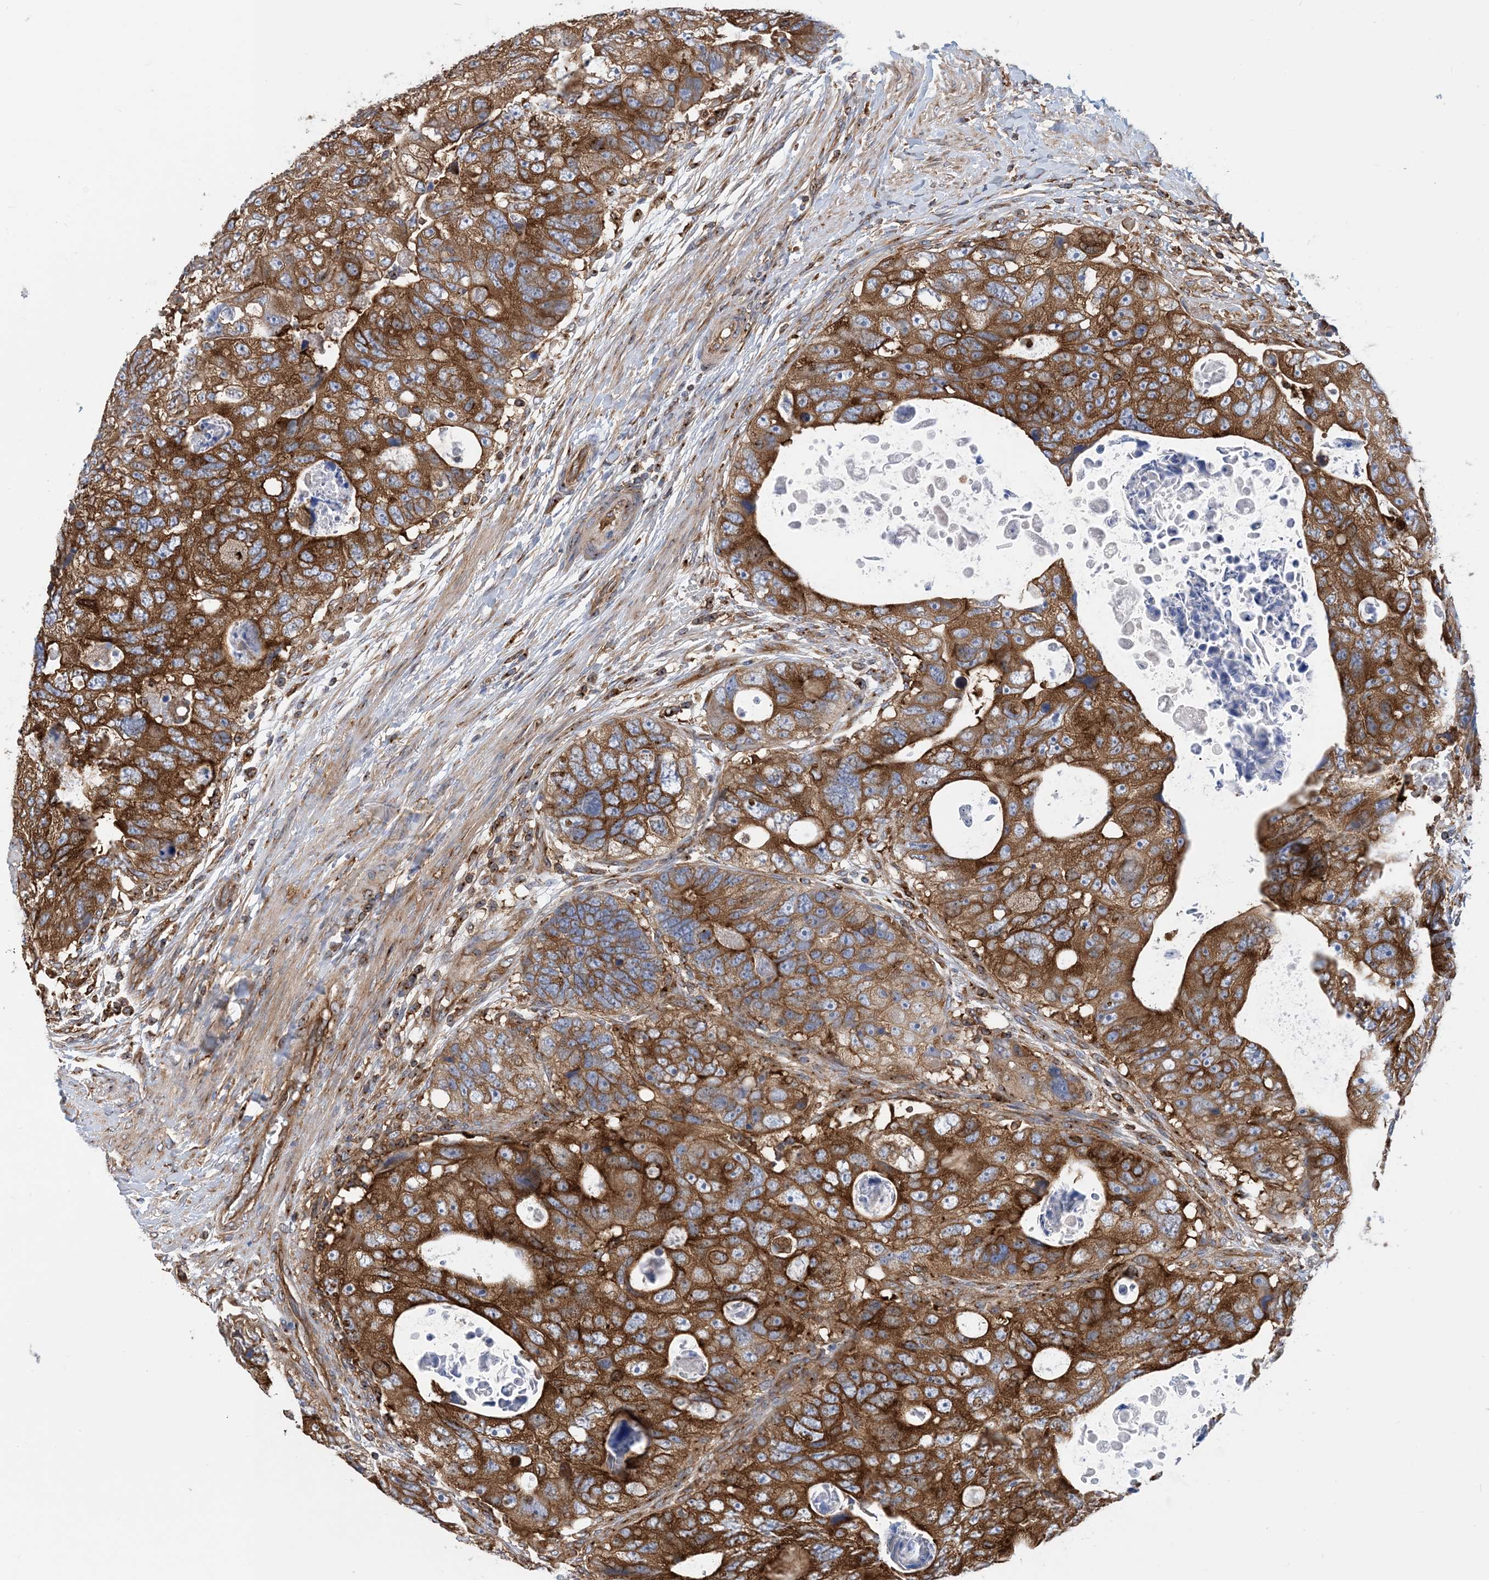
{"staining": {"intensity": "strong", "quantity": ">75%", "location": "cytoplasmic/membranous"}, "tissue": "colorectal cancer", "cell_type": "Tumor cells", "image_type": "cancer", "snomed": [{"axis": "morphology", "description": "Adenocarcinoma, NOS"}, {"axis": "topography", "description": "Rectum"}], "caption": "High-magnification brightfield microscopy of colorectal cancer stained with DAB (3,3'-diaminobenzidine) (brown) and counterstained with hematoxylin (blue). tumor cells exhibit strong cytoplasmic/membranous positivity is present in about>75% of cells.", "gene": "DYNC1LI1", "patient": {"sex": "male", "age": 59}}